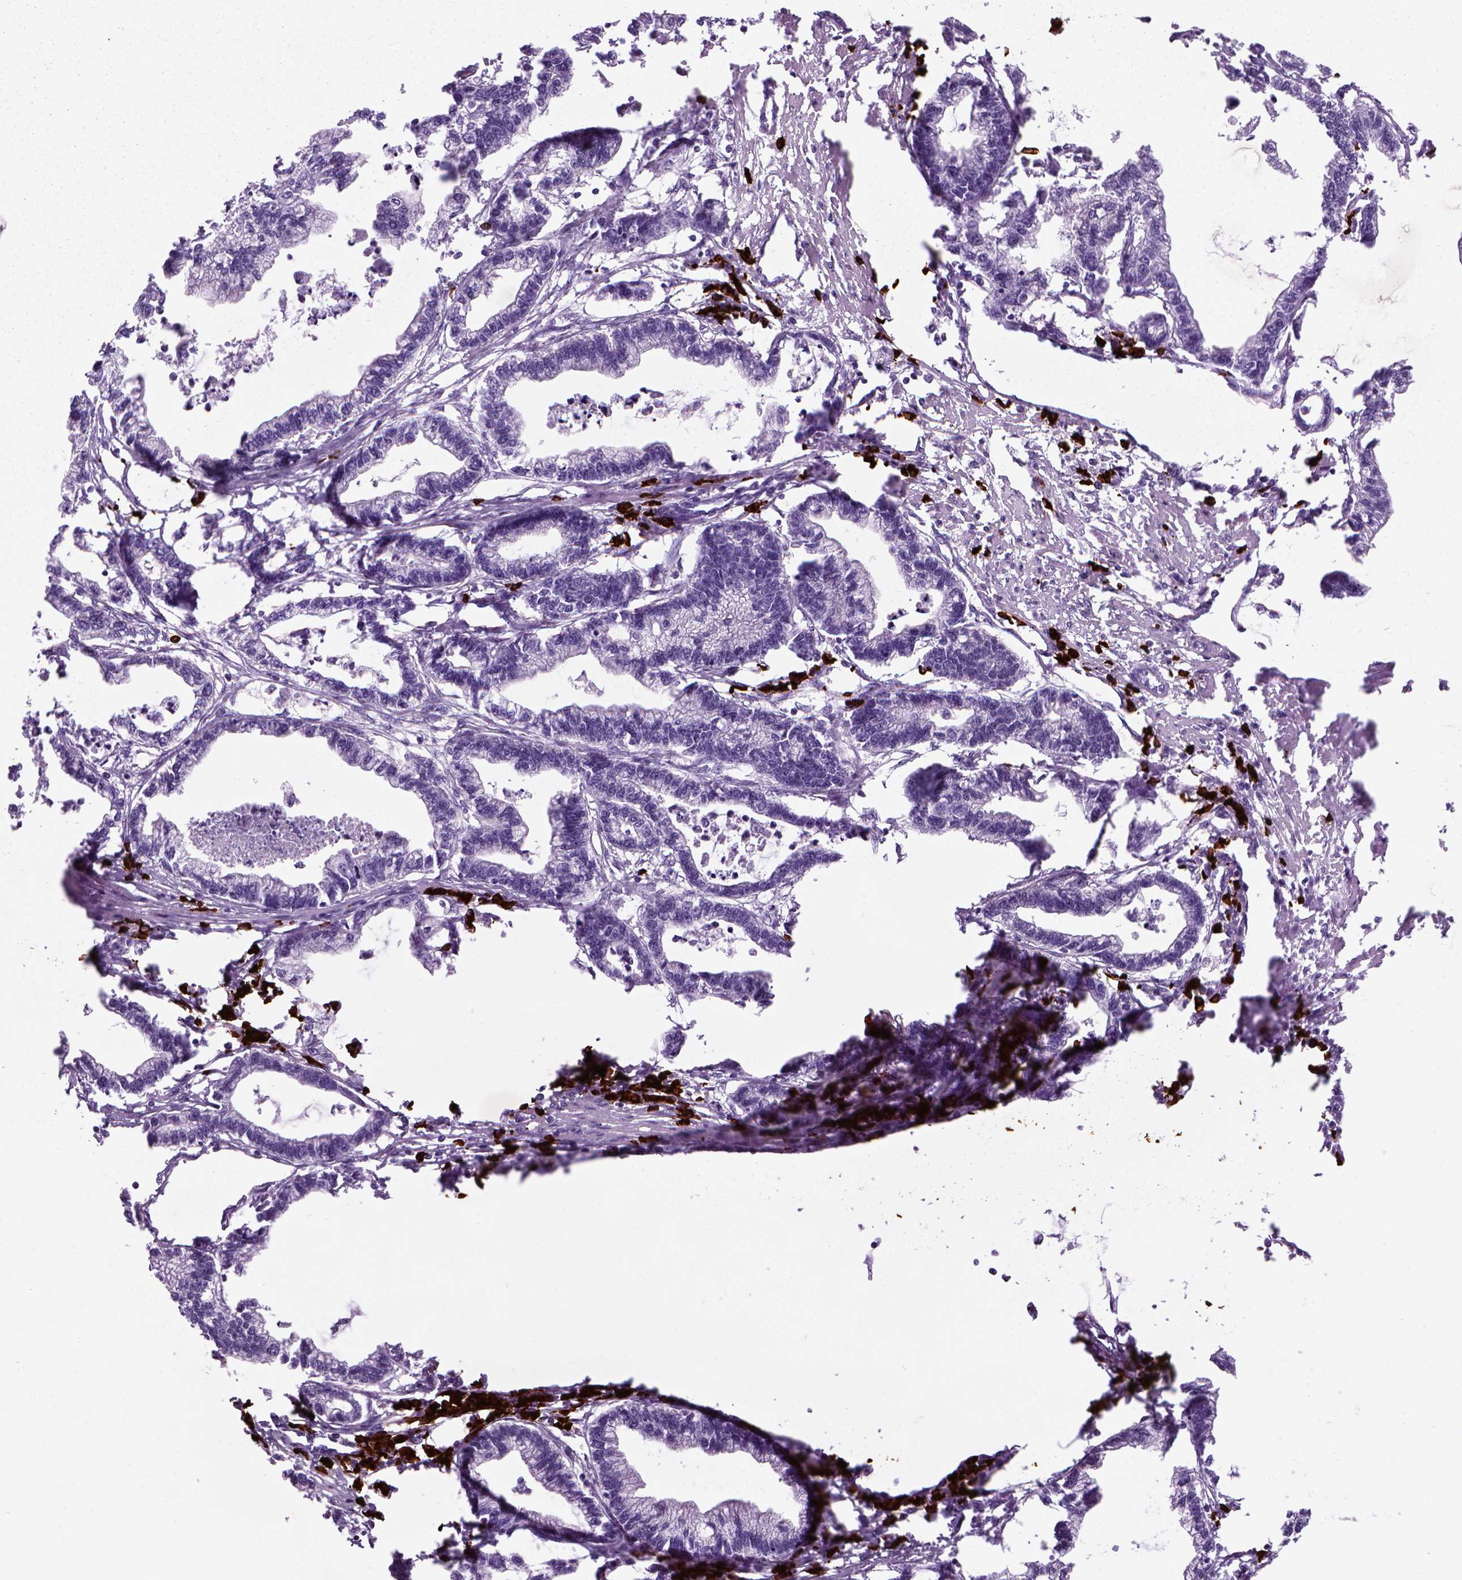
{"staining": {"intensity": "negative", "quantity": "none", "location": "none"}, "tissue": "stomach cancer", "cell_type": "Tumor cells", "image_type": "cancer", "snomed": [{"axis": "morphology", "description": "Adenocarcinoma, NOS"}, {"axis": "topography", "description": "Stomach"}], "caption": "The IHC image has no significant staining in tumor cells of stomach cancer (adenocarcinoma) tissue.", "gene": "MZB1", "patient": {"sex": "male", "age": 83}}